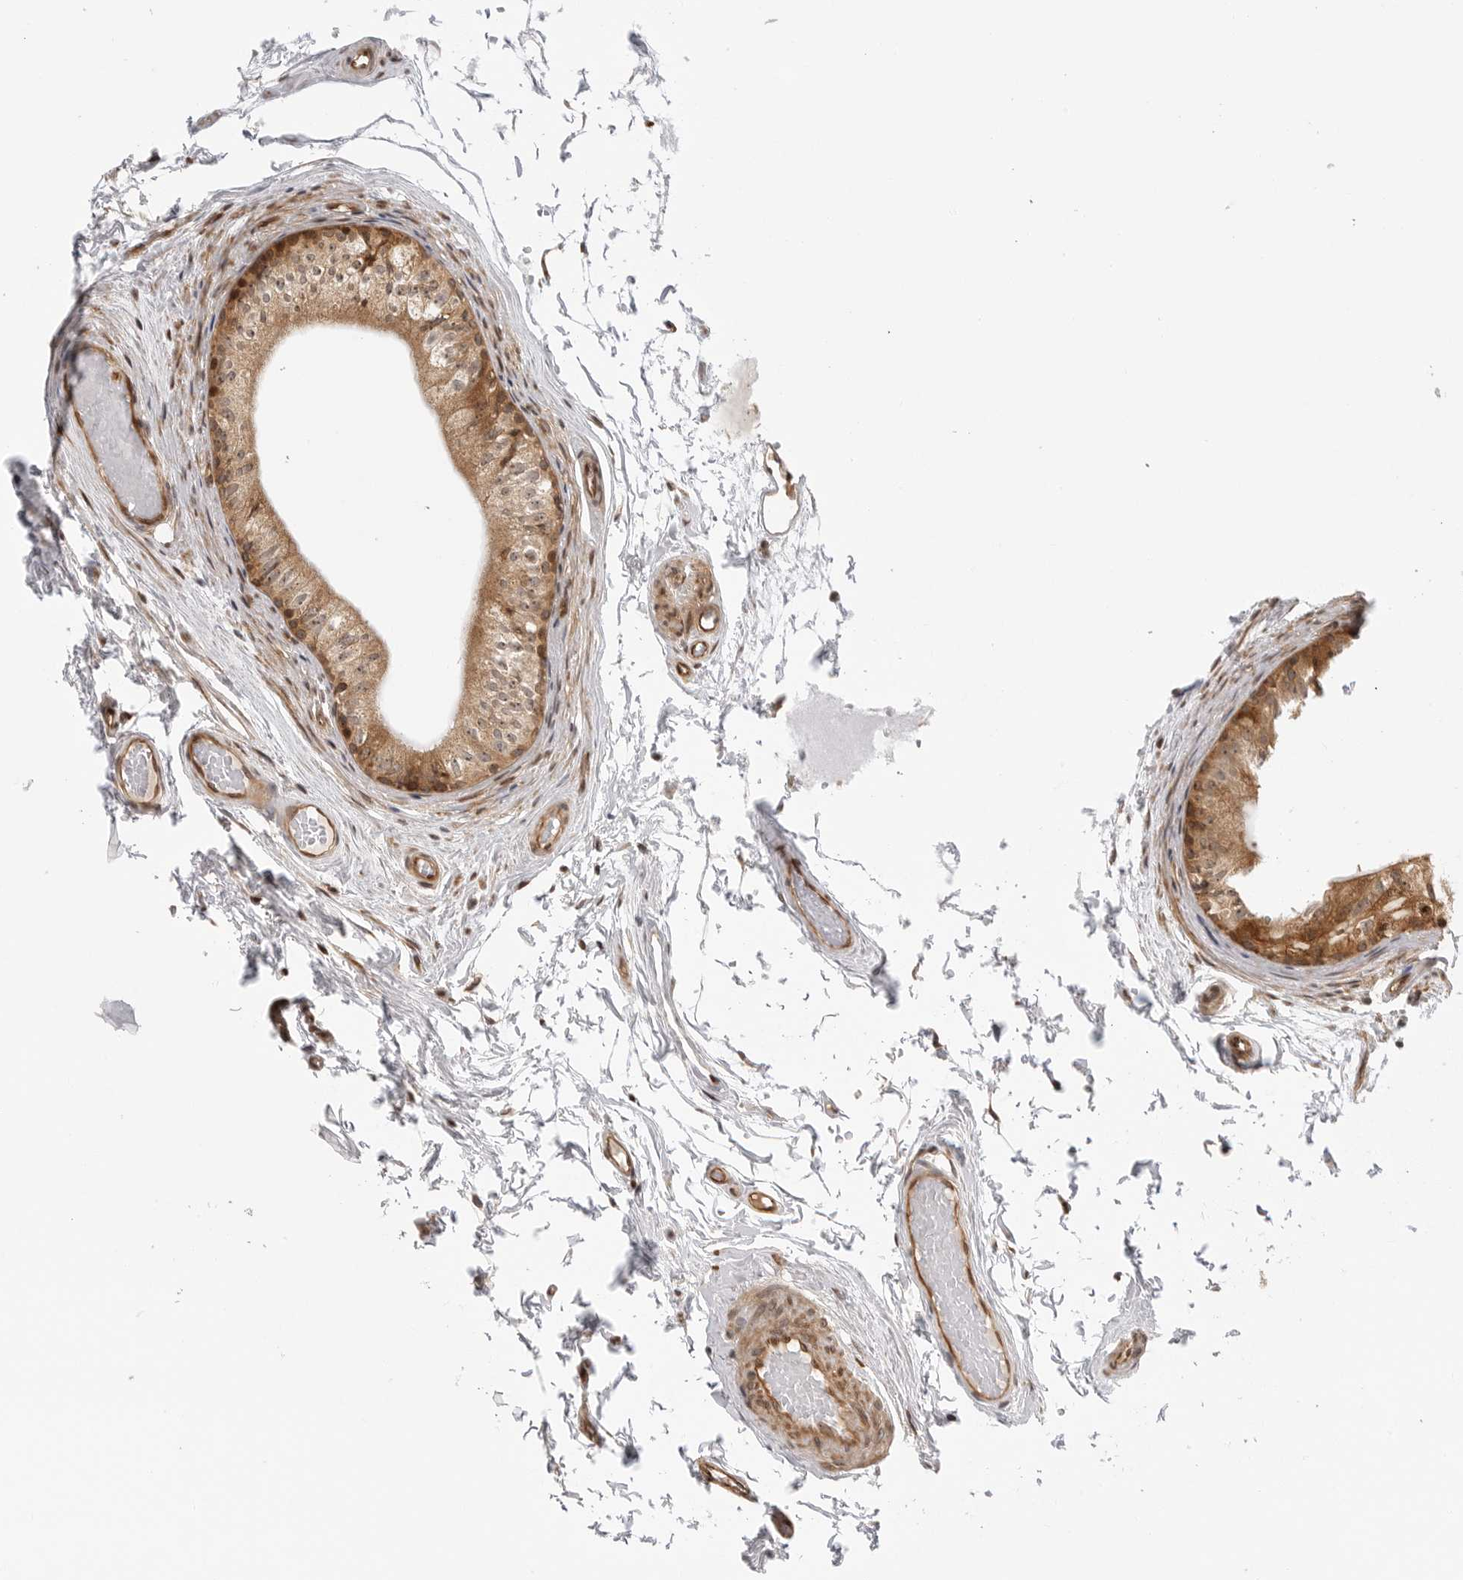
{"staining": {"intensity": "strong", "quantity": ">75%", "location": "cytoplasmic/membranous,nuclear"}, "tissue": "epididymis", "cell_type": "Glandular cells", "image_type": "normal", "snomed": [{"axis": "morphology", "description": "Normal tissue, NOS"}, {"axis": "topography", "description": "Epididymis"}], "caption": "This micrograph reveals immunohistochemistry (IHC) staining of benign epididymis, with high strong cytoplasmic/membranous,nuclear expression in approximately >75% of glandular cells.", "gene": "DSCC1", "patient": {"sex": "male", "age": 79}}